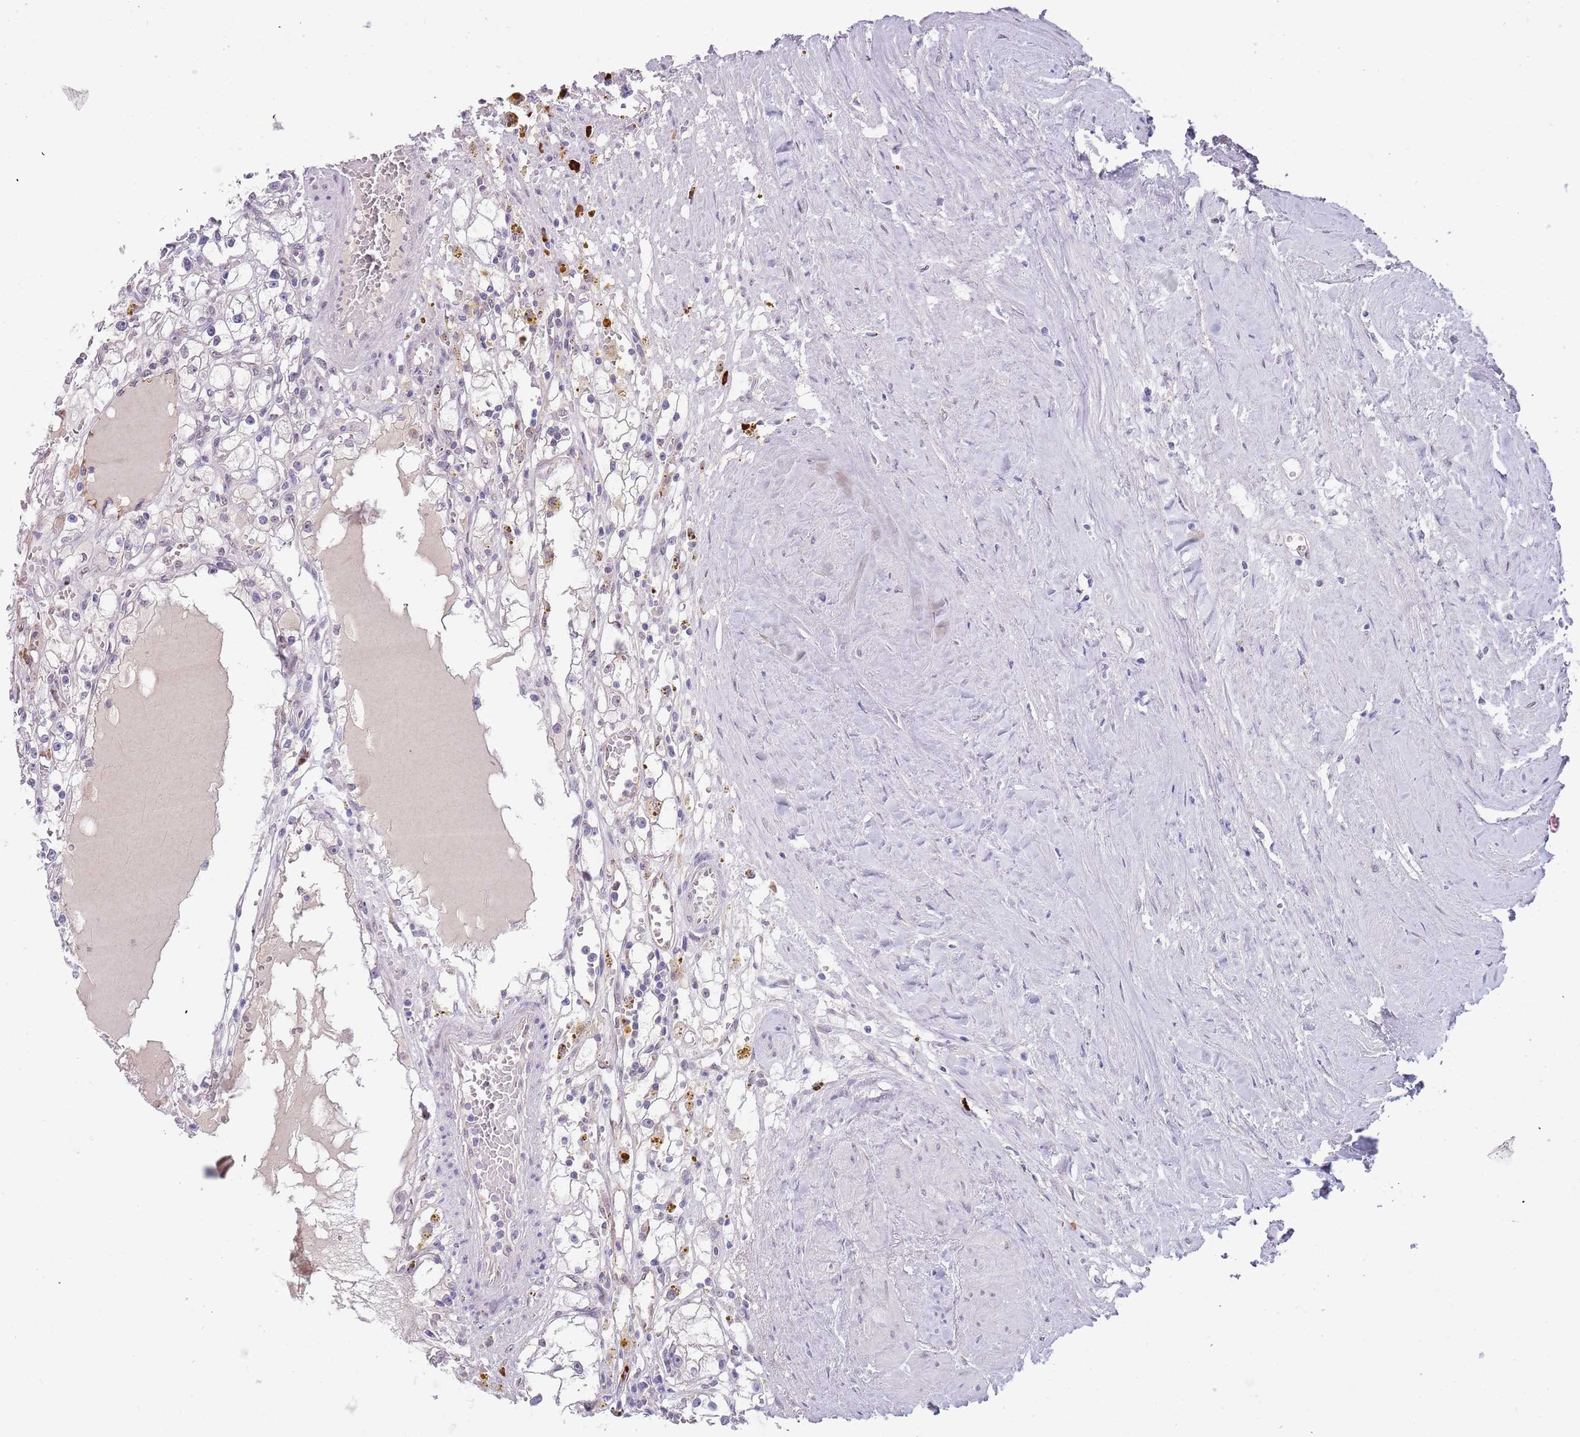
{"staining": {"intensity": "negative", "quantity": "none", "location": "none"}, "tissue": "renal cancer", "cell_type": "Tumor cells", "image_type": "cancer", "snomed": [{"axis": "morphology", "description": "Adenocarcinoma, NOS"}, {"axis": "topography", "description": "Kidney"}], "caption": "Renal cancer (adenocarcinoma) was stained to show a protein in brown. There is no significant expression in tumor cells.", "gene": "TNRC6C", "patient": {"sex": "male", "age": 56}}